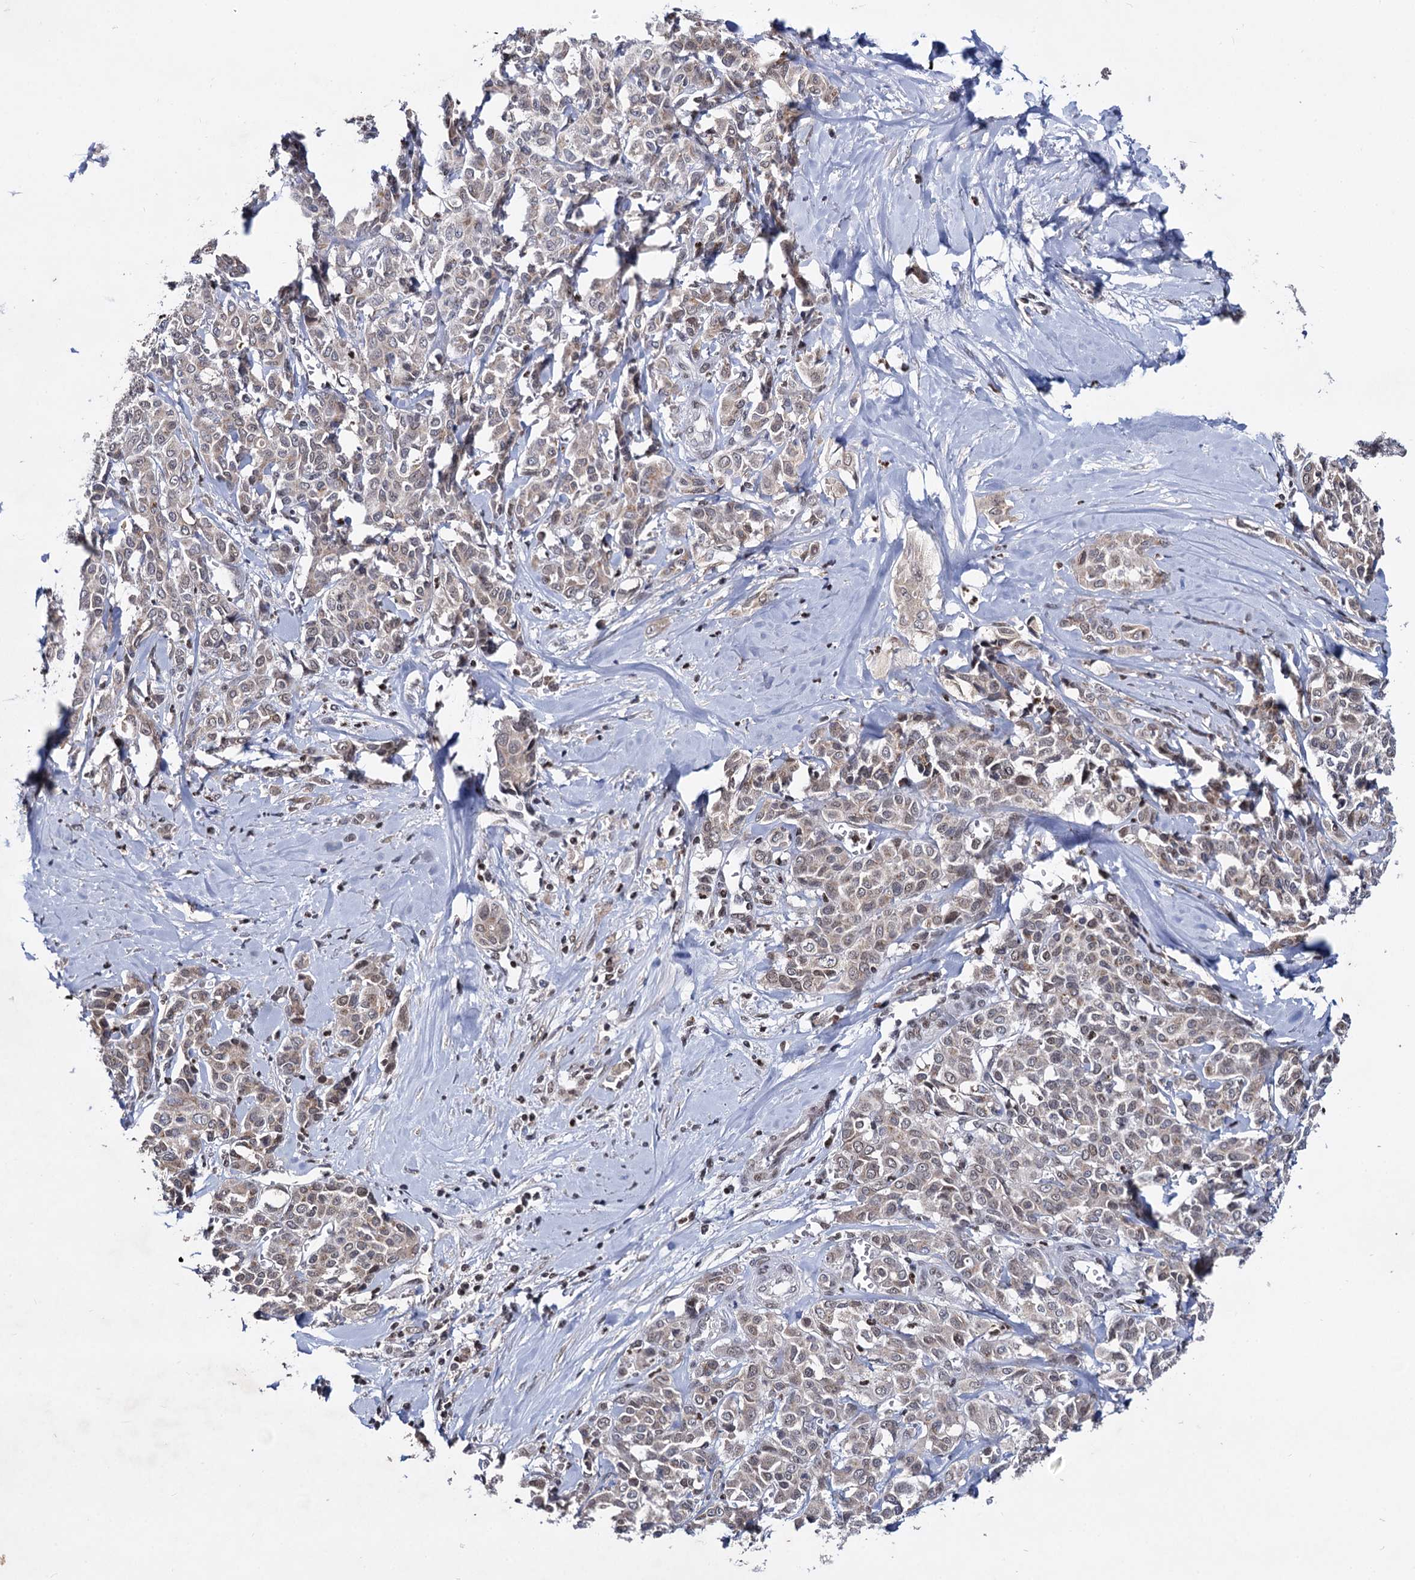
{"staining": {"intensity": "weak", "quantity": ">75%", "location": "cytoplasmic/membranous,nuclear"}, "tissue": "liver cancer", "cell_type": "Tumor cells", "image_type": "cancer", "snomed": [{"axis": "morphology", "description": "Cholangiocarcinoma"}, {"axis": "topography", "description": "Liver"}], "caption": "DAB (3,3'-diaminobenzidine) immunohistochemical staining of human liver cancer exhibits weak cytoplasmic/membranous and nuclear protein positivity in about >75% of tumor cells. The staining is performed using DAB (3,3'-diaminobenzidine) brown chromogen to label protein expression. The nuclei are counter-stained blue using hematoxylin.", "gene": "SMCHD1", "patient": {"sex": "female", "age": 77}}